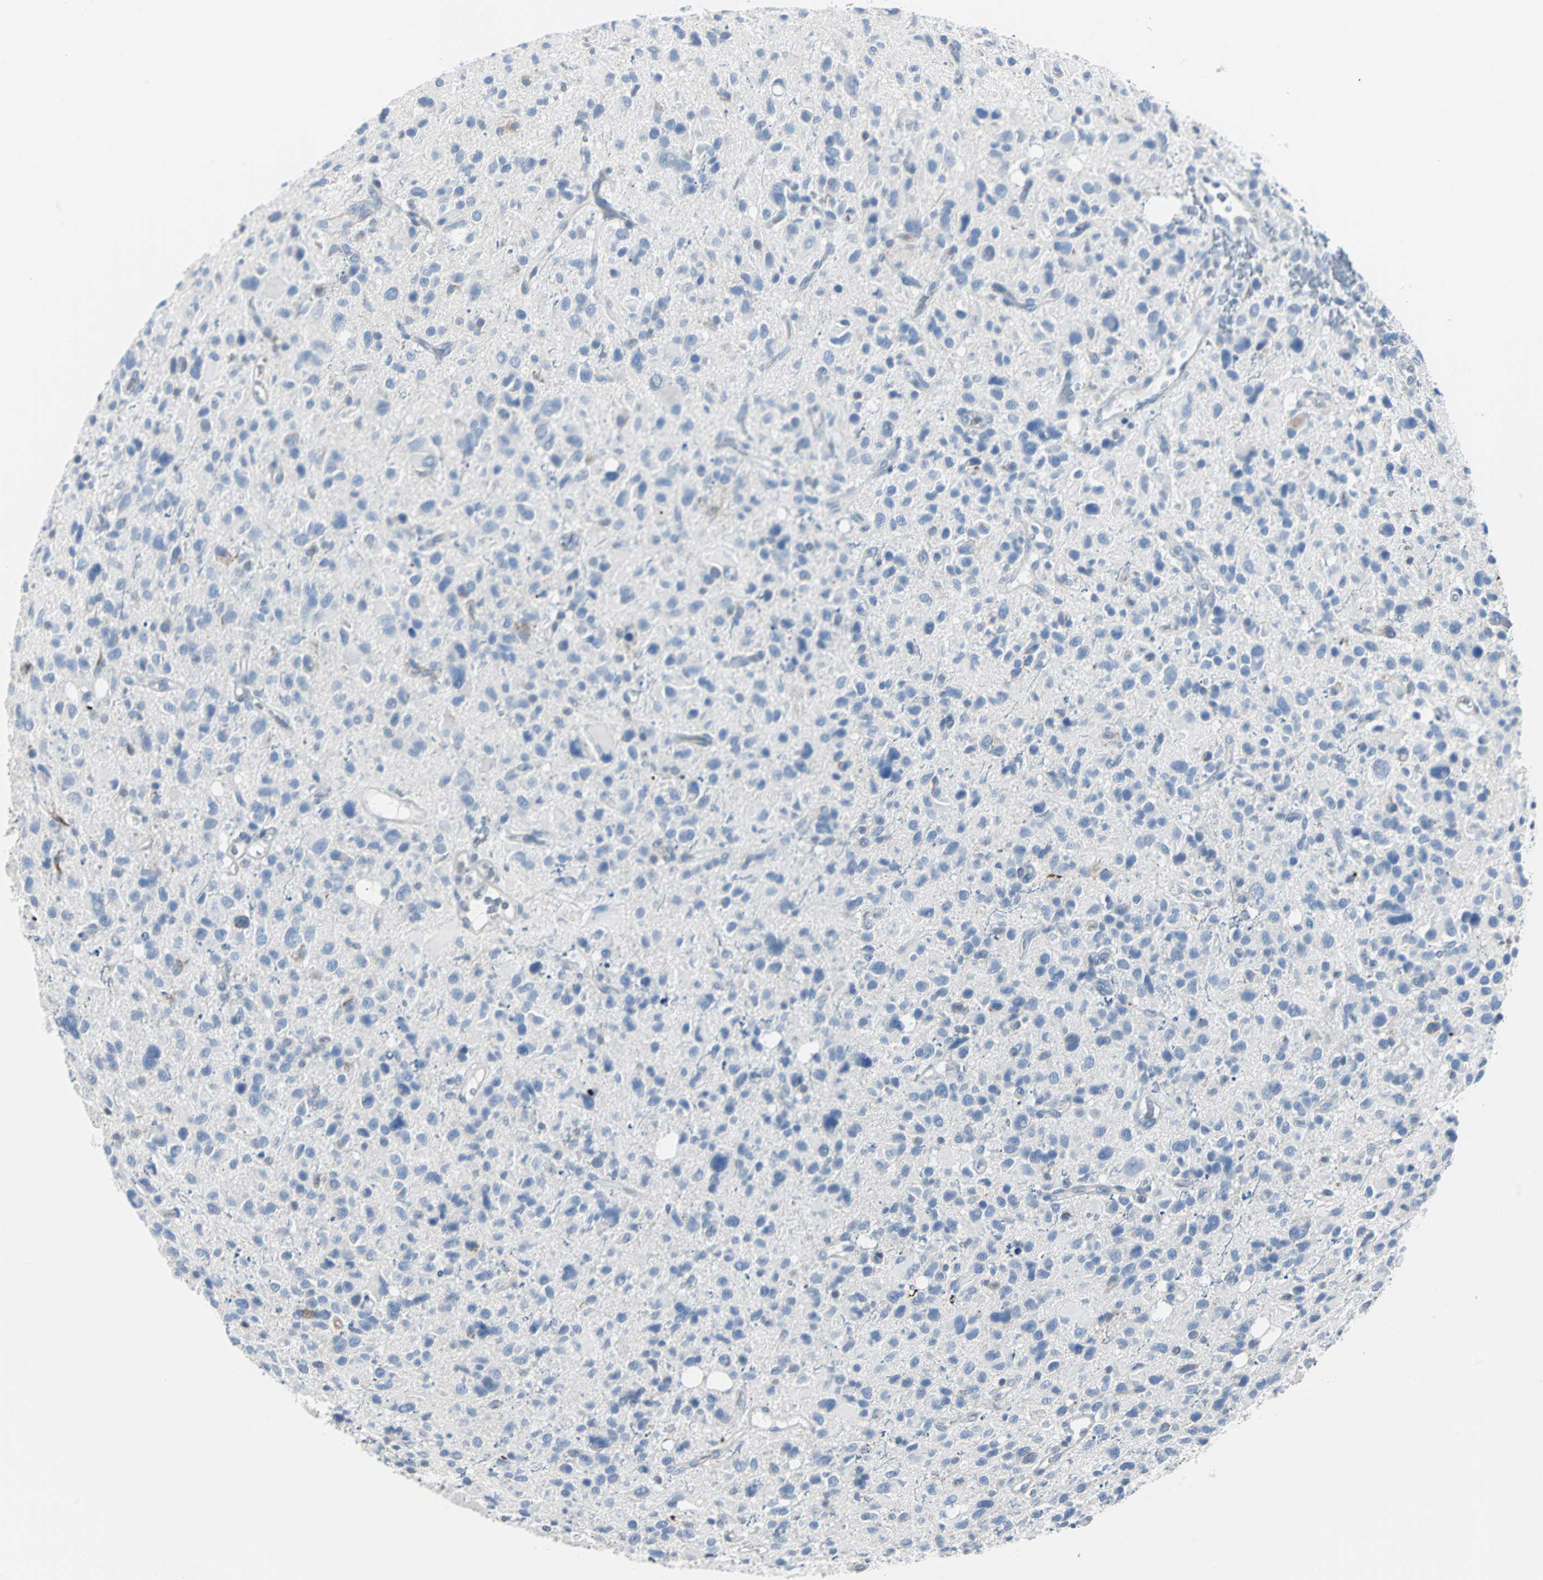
{"staining": {"intensity": "negative", "quantity": "none", "location": "none"}, "tissue": "glioma", "cell_type": "Tumor cells", "image_type": "cancer", "snomed": [{"axis": "morphology", "description": "Glioma, malignant, High grade"}, {"axis": "topography", "description": "Brain"}], "caption": "Immunohistochemical staining of glioma exhibits no significant positivity in tumor cells.", "gene": "RASA1", "patient": {"sex": "male", "age": 48}}